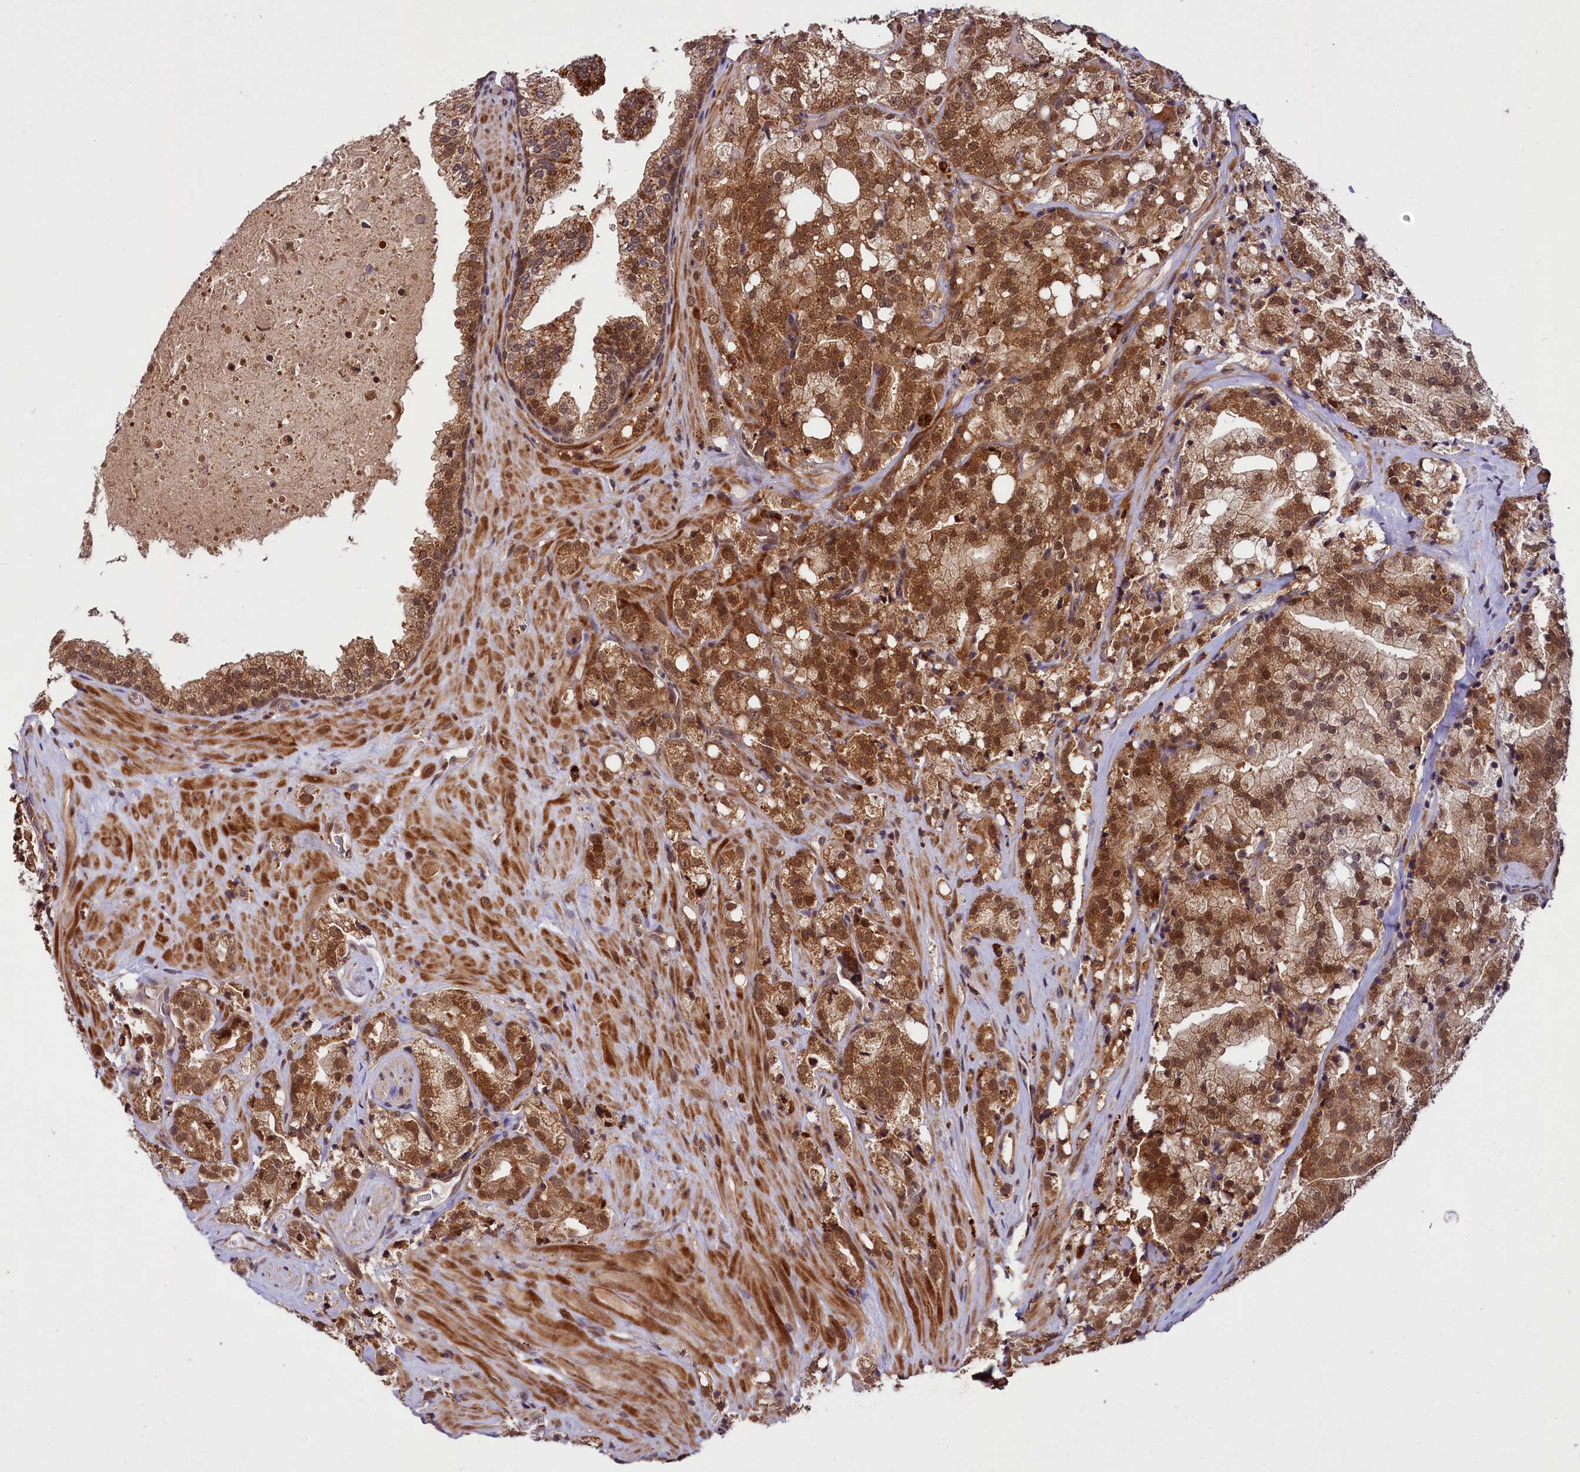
{"staining": {"intensity": "moderate", "quantity": ">75%", "location": "cytoplasmic/membranous,nuclear"}, "tissue": "prostate cancer", "cell_type": "Tumor cells", "image_type": "cancer", "snomed": [{"axis": "morphology", "description": "Adenocarcinoma, High grade"}, {"axis": "topography", "description": "Prostate"}], "caption": "Prostate adenocarcinoma (high-grade) stained for a protein reveals moderate cytoplasmic/membranous and nuclear positivity in tumor cells.", "gene": "UBE3A", "patient": {"sex": "male", "age": 64}}